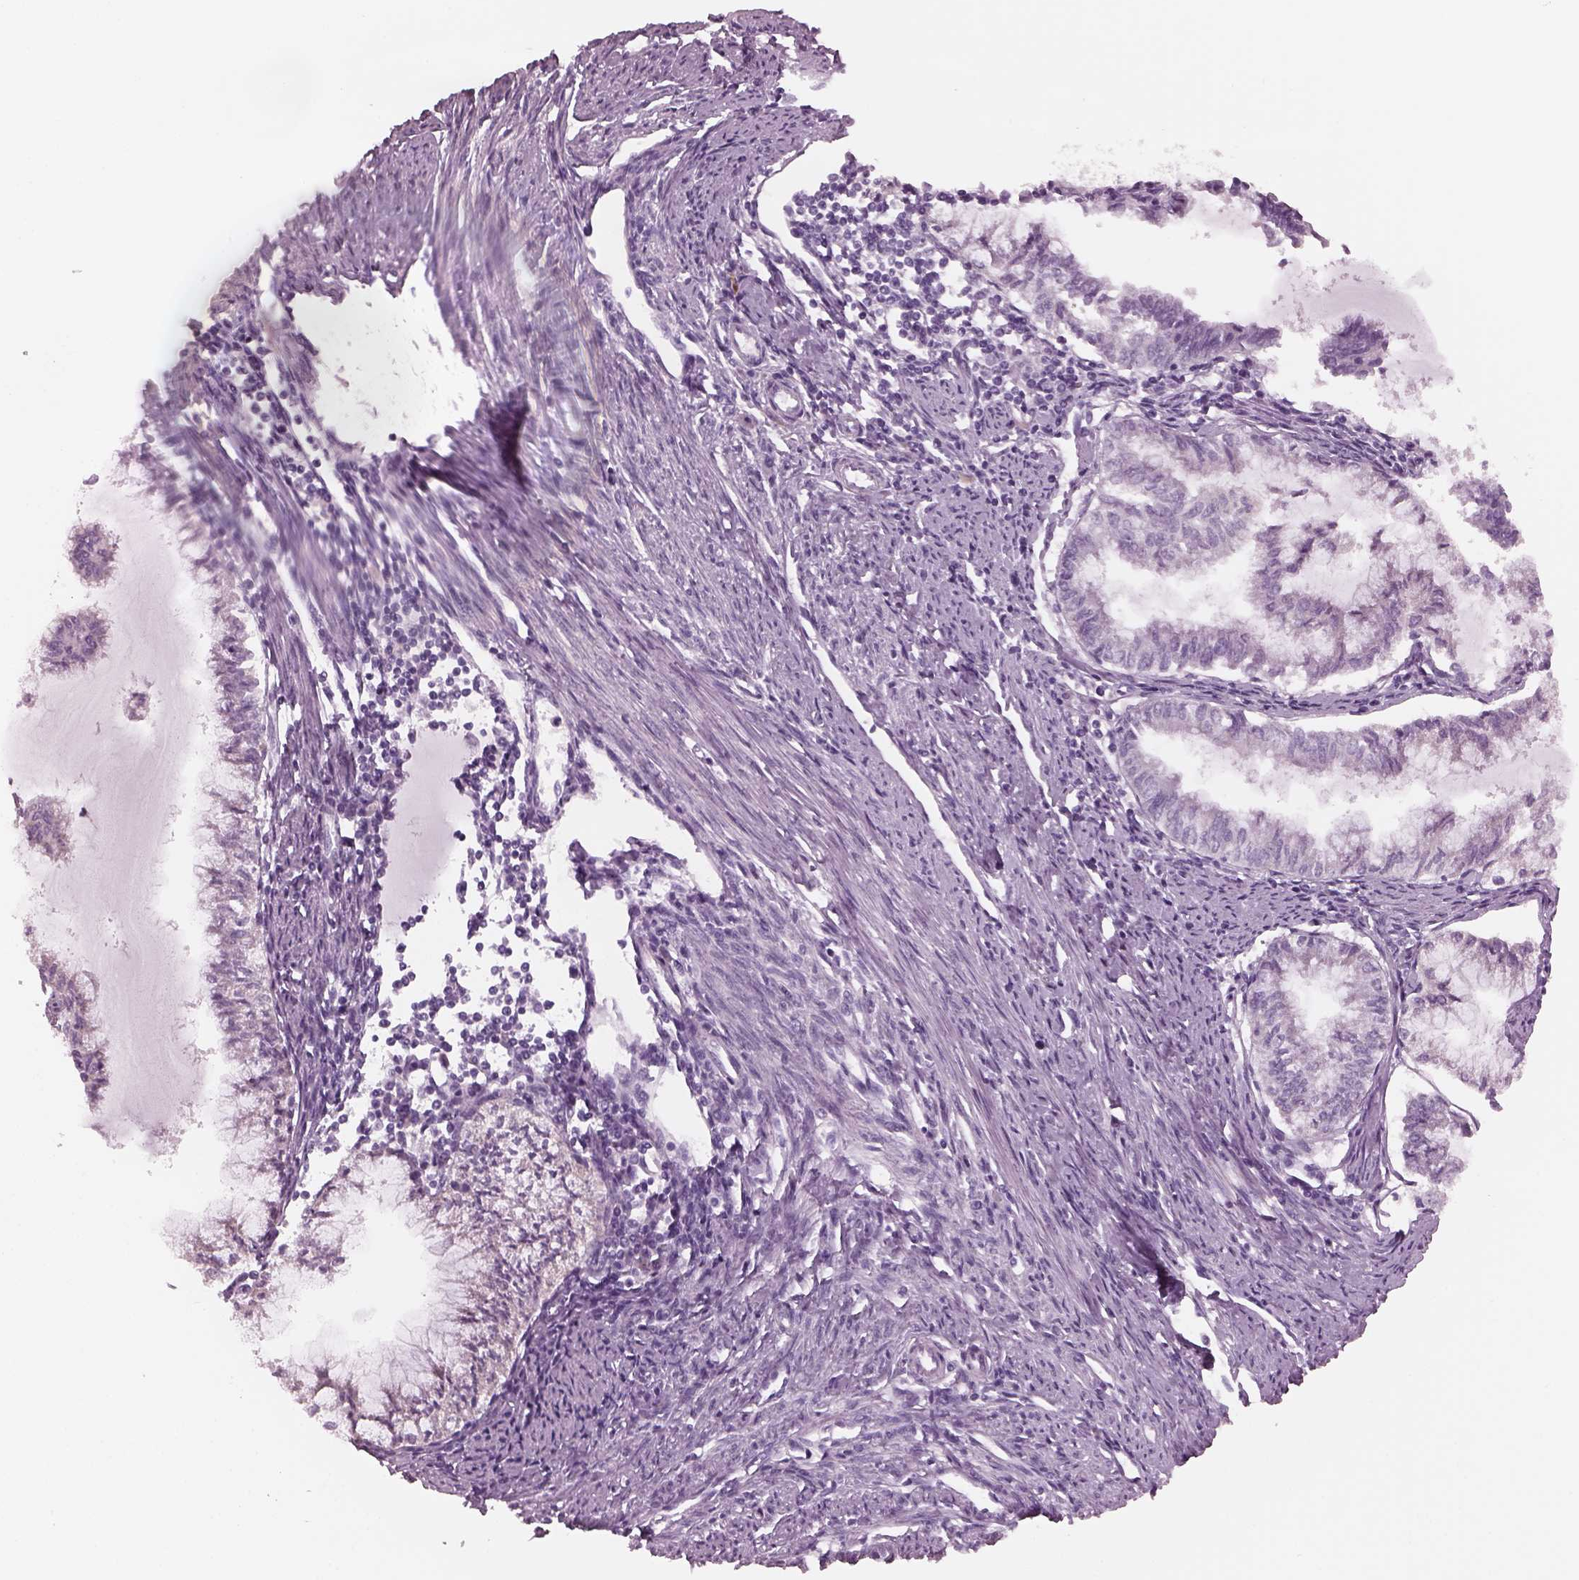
{"staining": {"intensity": "negative", "quantity": "none", "location": "none"}, "tissue": "endometrial cancer", "cell_type": "Tumor cells", "image_type": "cancer", "snomed": [{"axis": "morphology", "description": "Adenocarcinoma, NOS"}, {"axis": "topography", "description": "Endometrium"}], "caption": "High power microscopy histopathology image of an IHC image of endometrial adenocarcinoma, revealing no significant expression in tumor cells.", "gene": "CYLC1", "patient": {"sex": "female", "age": 79}}